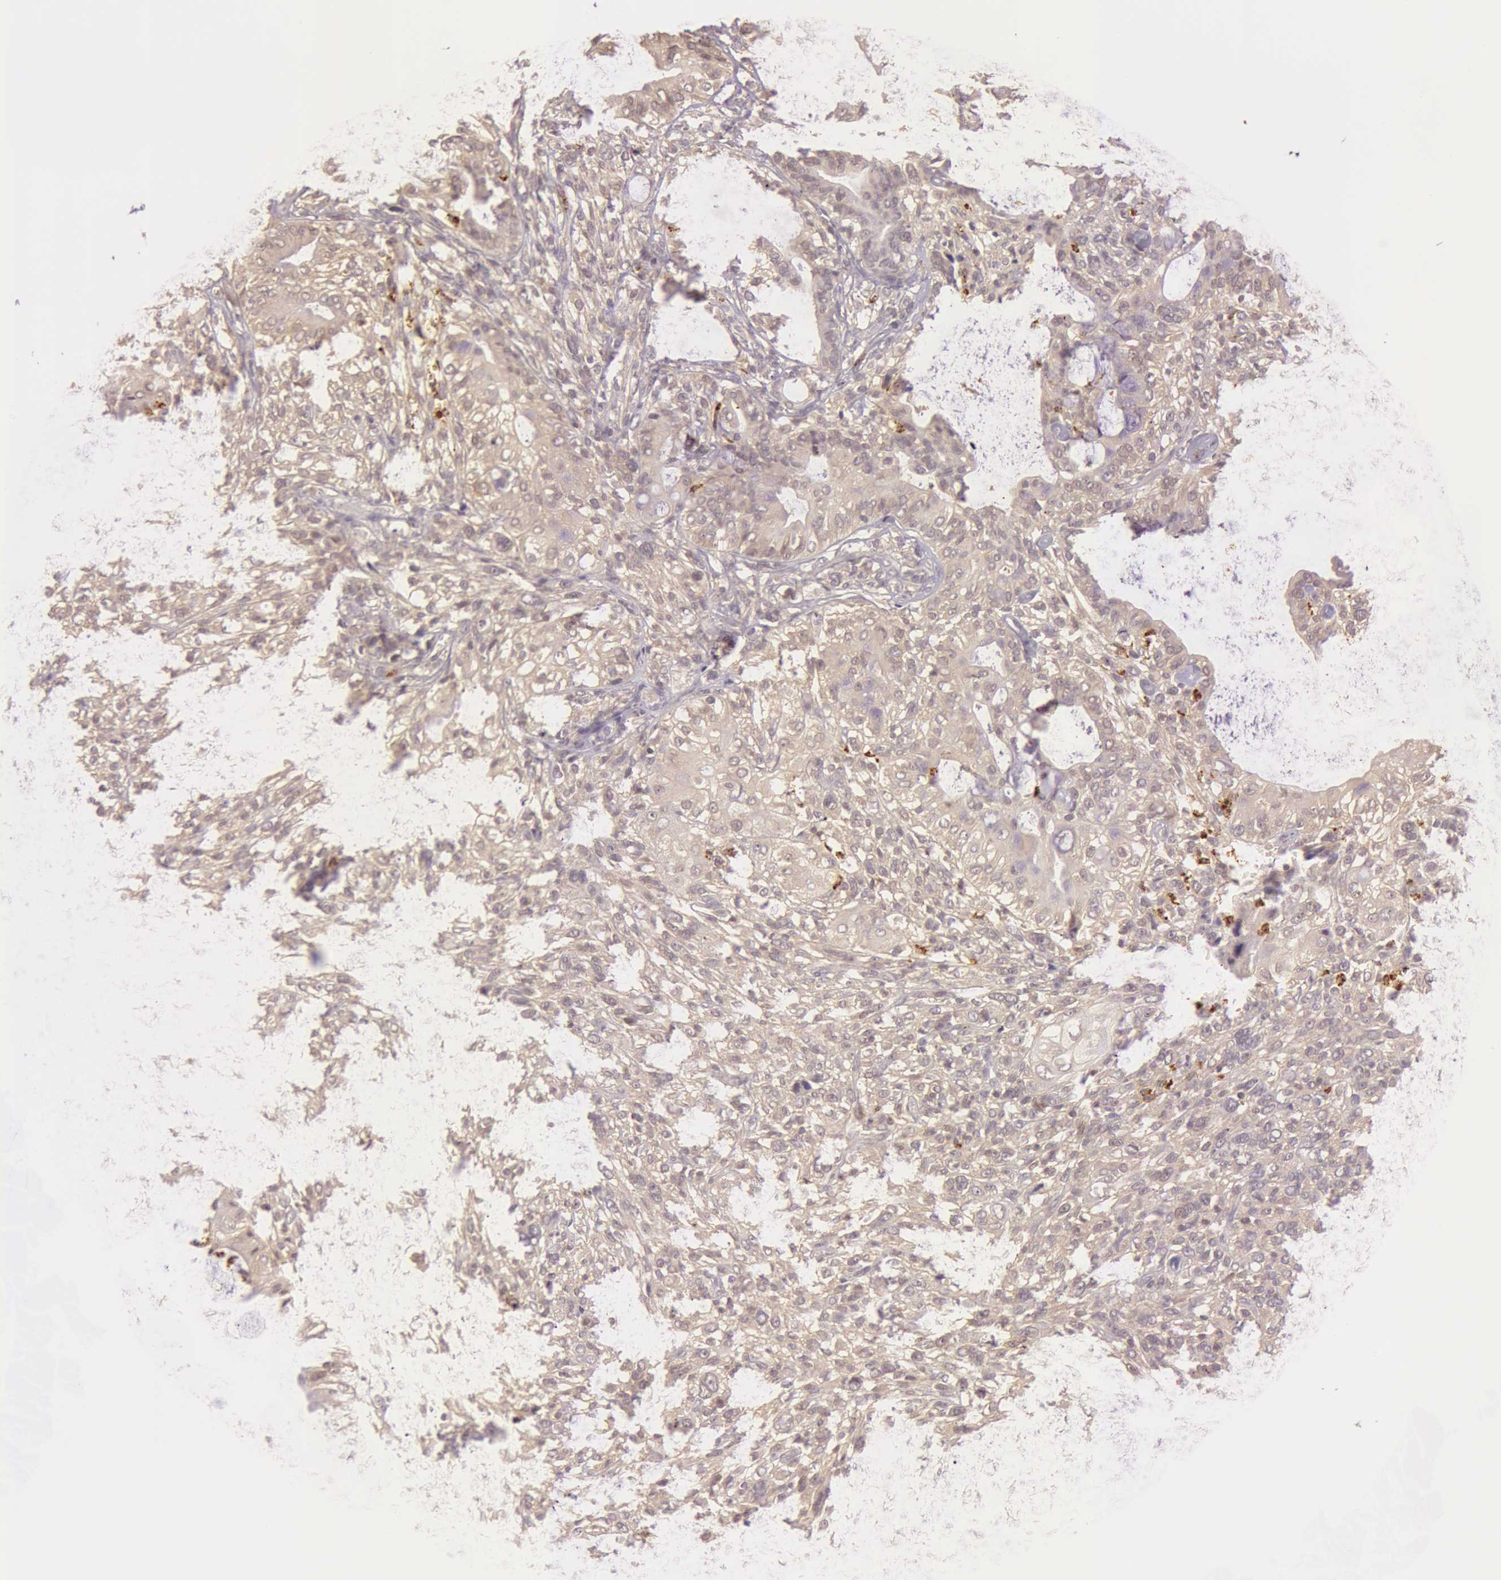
{"staining": {"intensity": "weak", "quantity": ">75%", "location": "cytoplasmic/membranous"}, "tissue": "cervical cancer", "cell_type": "Tumor cells", "image_type": "cancer", "snomed": [{"axis": "morphology", "description": "Adenocarcinoma, NOS"}, {"axis": "topography", "description": "Cervix"}], "caption": "Tumor cells demonstrate low levels of weak cytoplasmic/membranous staining in about >75% of cells in human adenocarcinoma (cervical).", "gene": "ATG2B", "patient": {"sex": "female", "age": 41}}